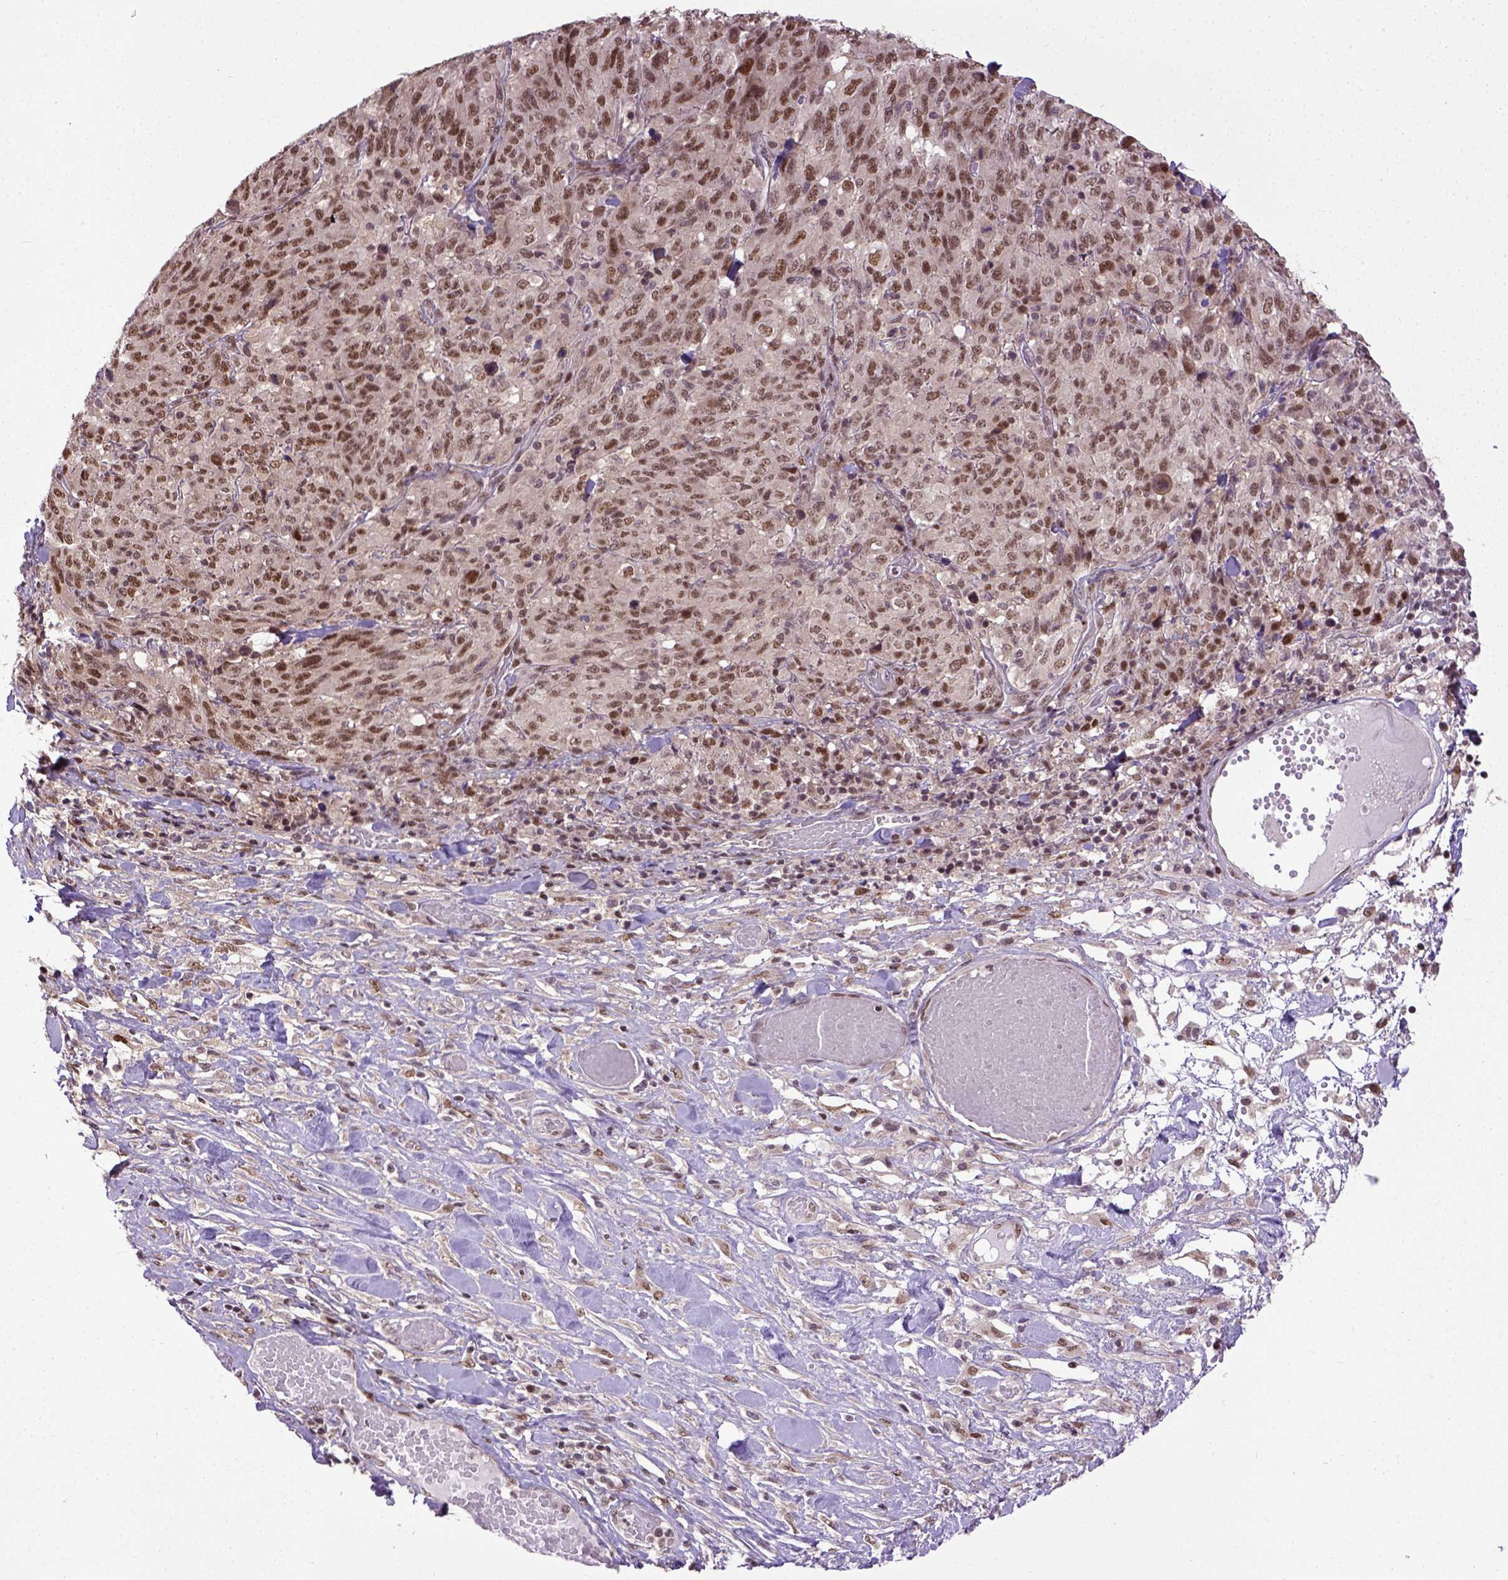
{"staining": {"intensity": "moderate", "quantity": ">75%", "location": "nuclear"}, "tissue": "melanoma", "cell_type": "Tumor cells", "image_type": "cancer", "snomed": [{"axis": "morphology", "description": "Malignant melanoma, NOS"}, {"axis": "topography", "description": "Skin"}], "caption": "Immunohistochemistry (IHC) photomicrograph of human melanoma stained for a protein (brown), which demonstrates medium levels of moderate nuclear staining in about >75% of tumor cells.", "gene": "UBA3", "patient": {"sex": "female", "age": 91}}